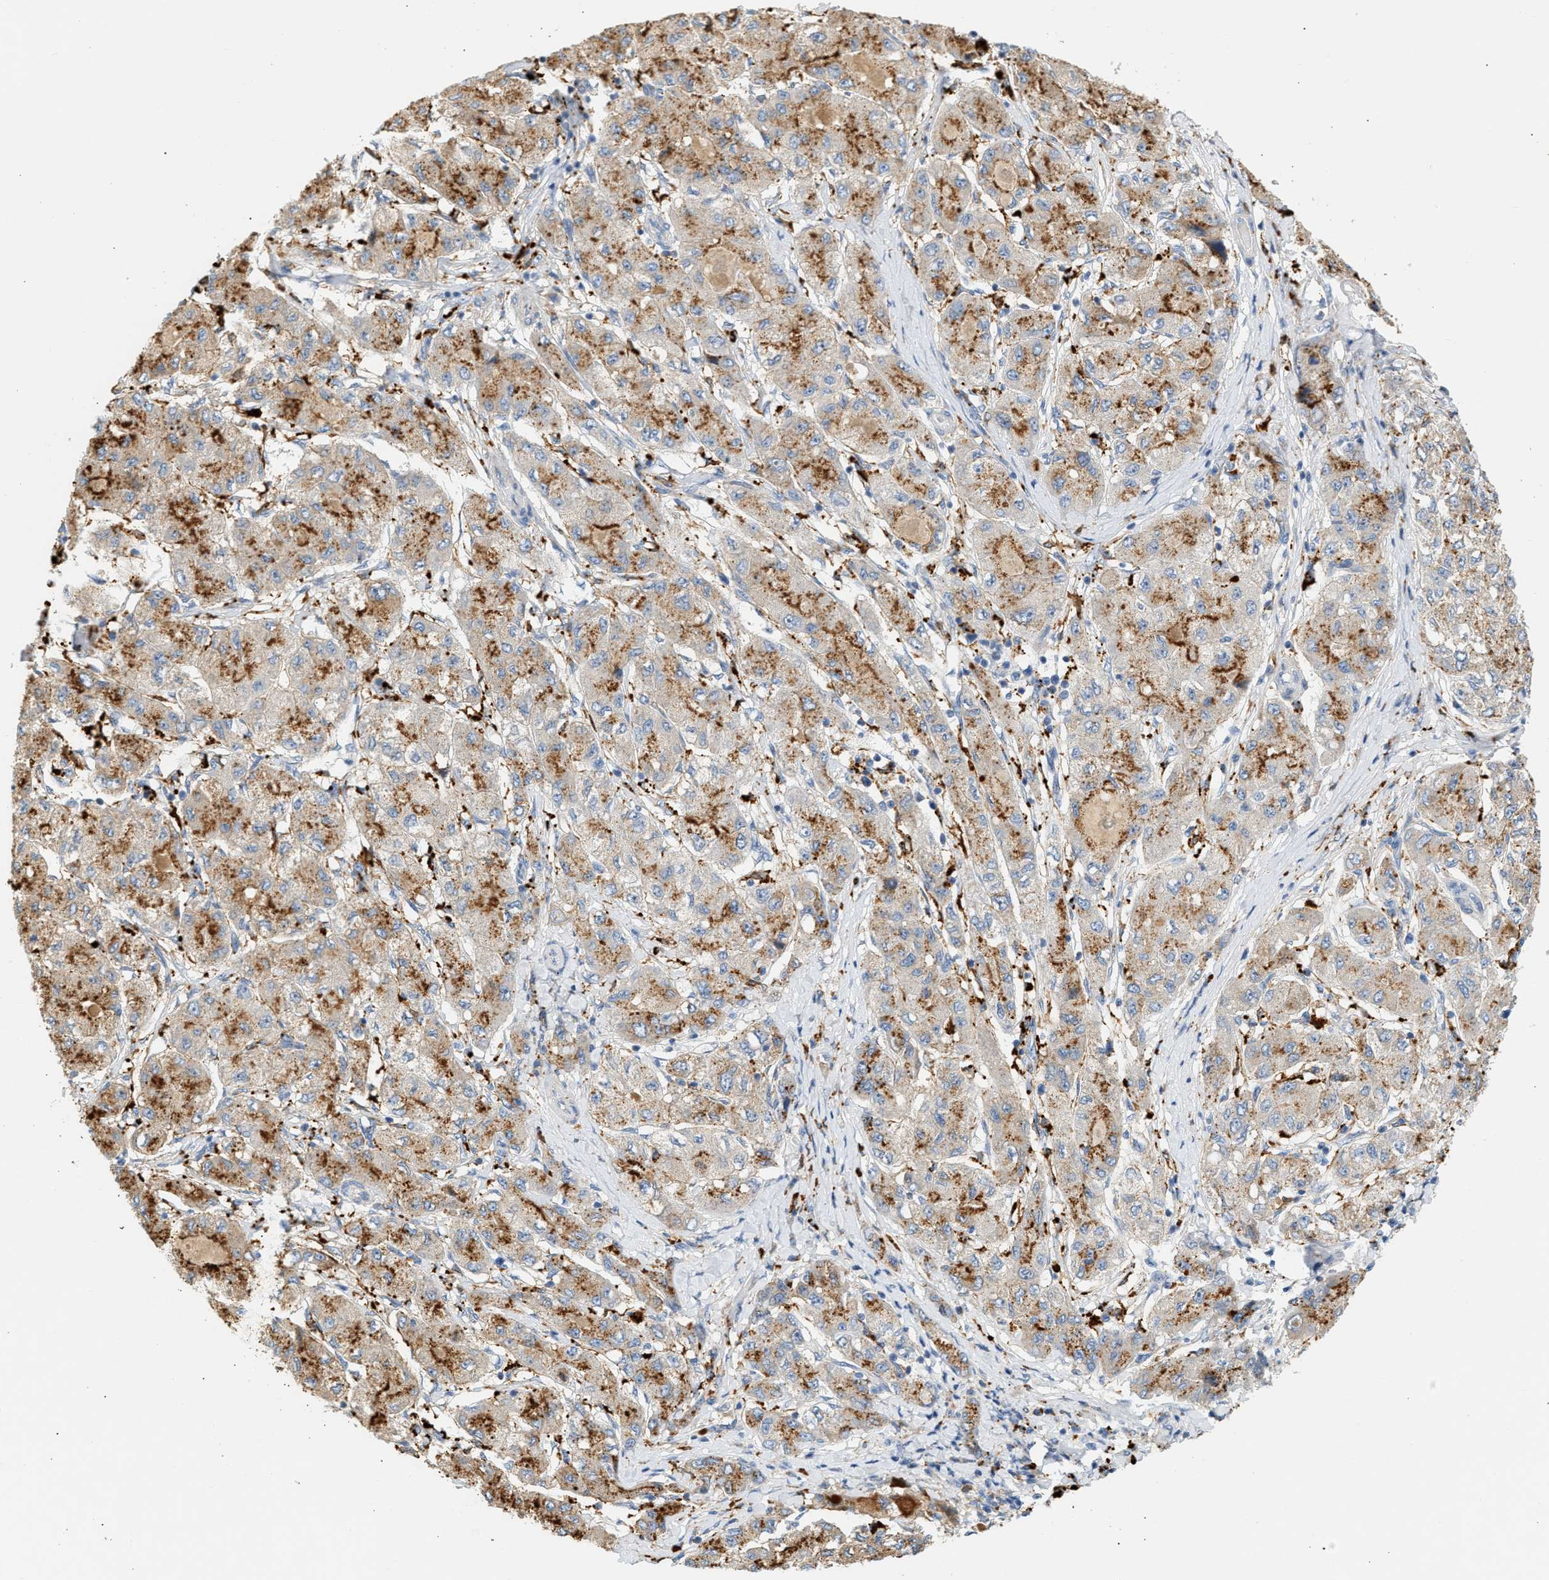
{"staining": {"intensity": "moderate", "quantity": ">75%", "location": "cytoplasmic/membranous"}, "tissue": "liver cancer", "cell_type": "Tumor cells", "image_type": "cancer", "snomed": [{"axis": "morphology", "description": "Carcinoma, Hepatocellular, NOS"}, {"axis": "topography", "description": "Liver"}], "caption": "Immunohistochemistry (DAB (3,3'-diaminobenzidine)) staining of liver cancer displays moderate cytoplasmic/membranous protein expression in about >75% of tumor cells.", "gene": "ENTHD1", "patient": {"sex": "male", "age": 80}}